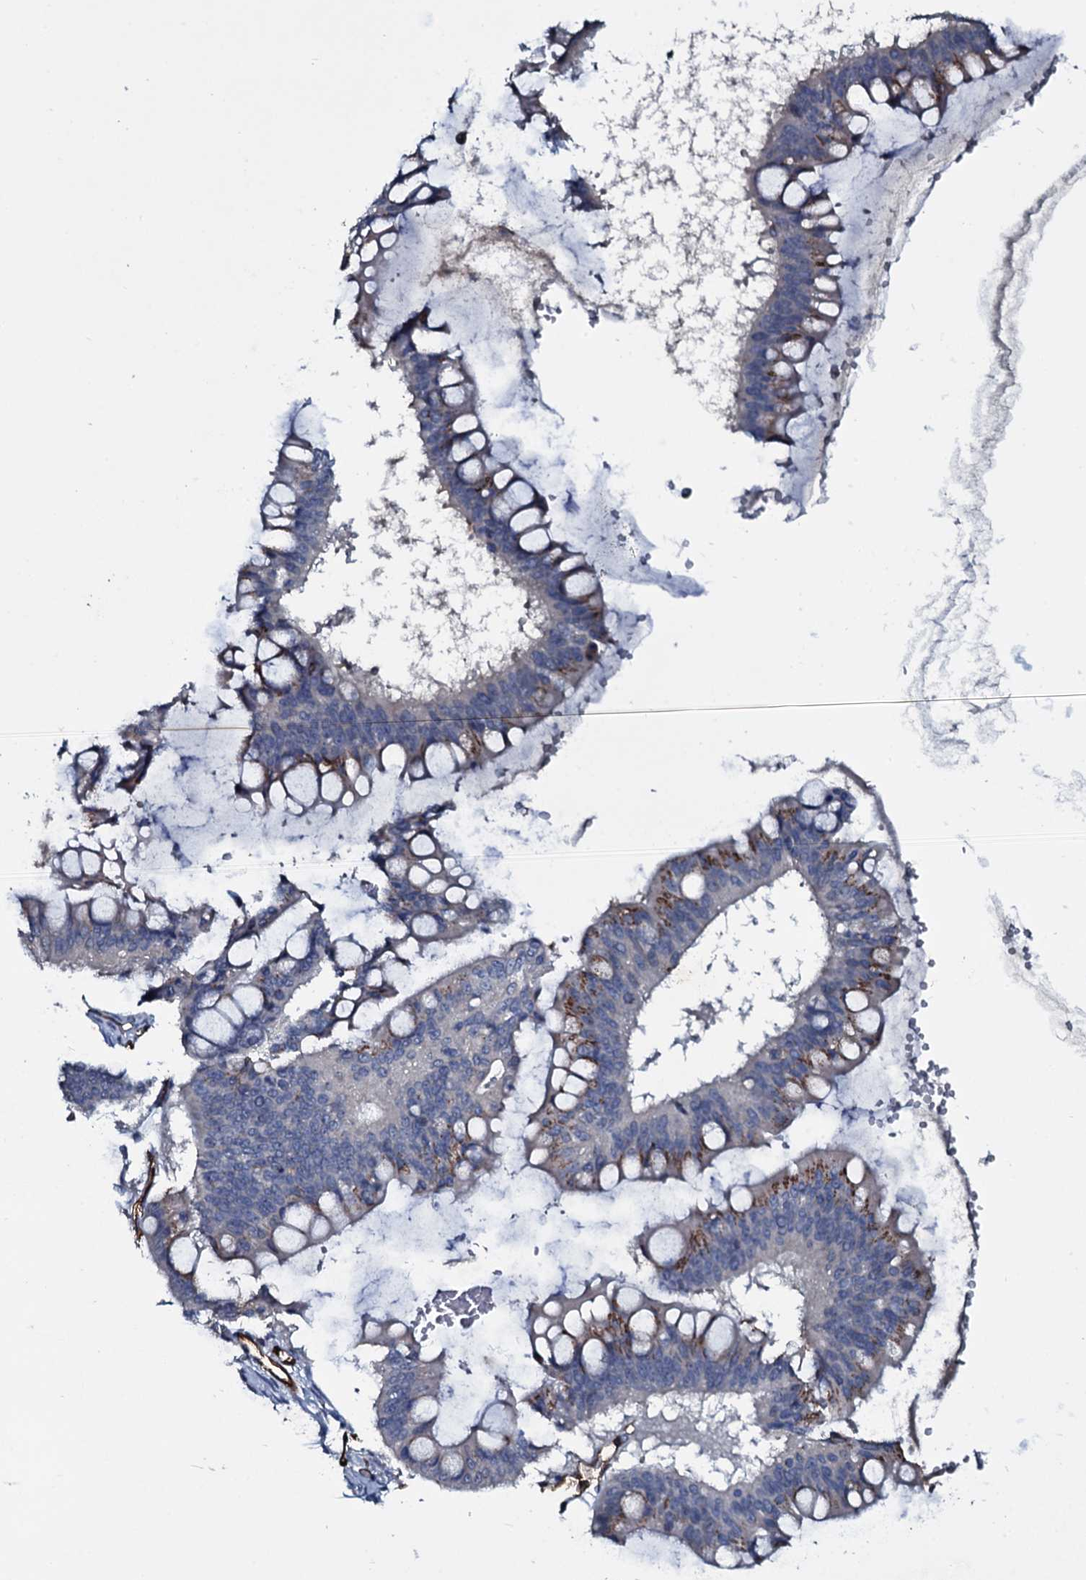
{"staining": {"intensity": "moderate", "quantity": "25%-75%", "location": "cytoplasmic/membranous"}, "tissue": "ovarian cancer", "cell_type": "Tumor cells", "image_type": "cancer", "snomed": [{"axis": "morphology", "description": "Cystadenocarcinoma, mucinous, NOS"}, {"axis": "topography", "description": "Ovary"}], "caption": "A histopathology image of human ovarian mucinous cystadenocarcinoma stained for a protein exhibits moderate cytoplasmic/membranous brown staining in tumor cells.", "gene": "CLEC14A", "patient": {"sex": "female", "age": 73}}